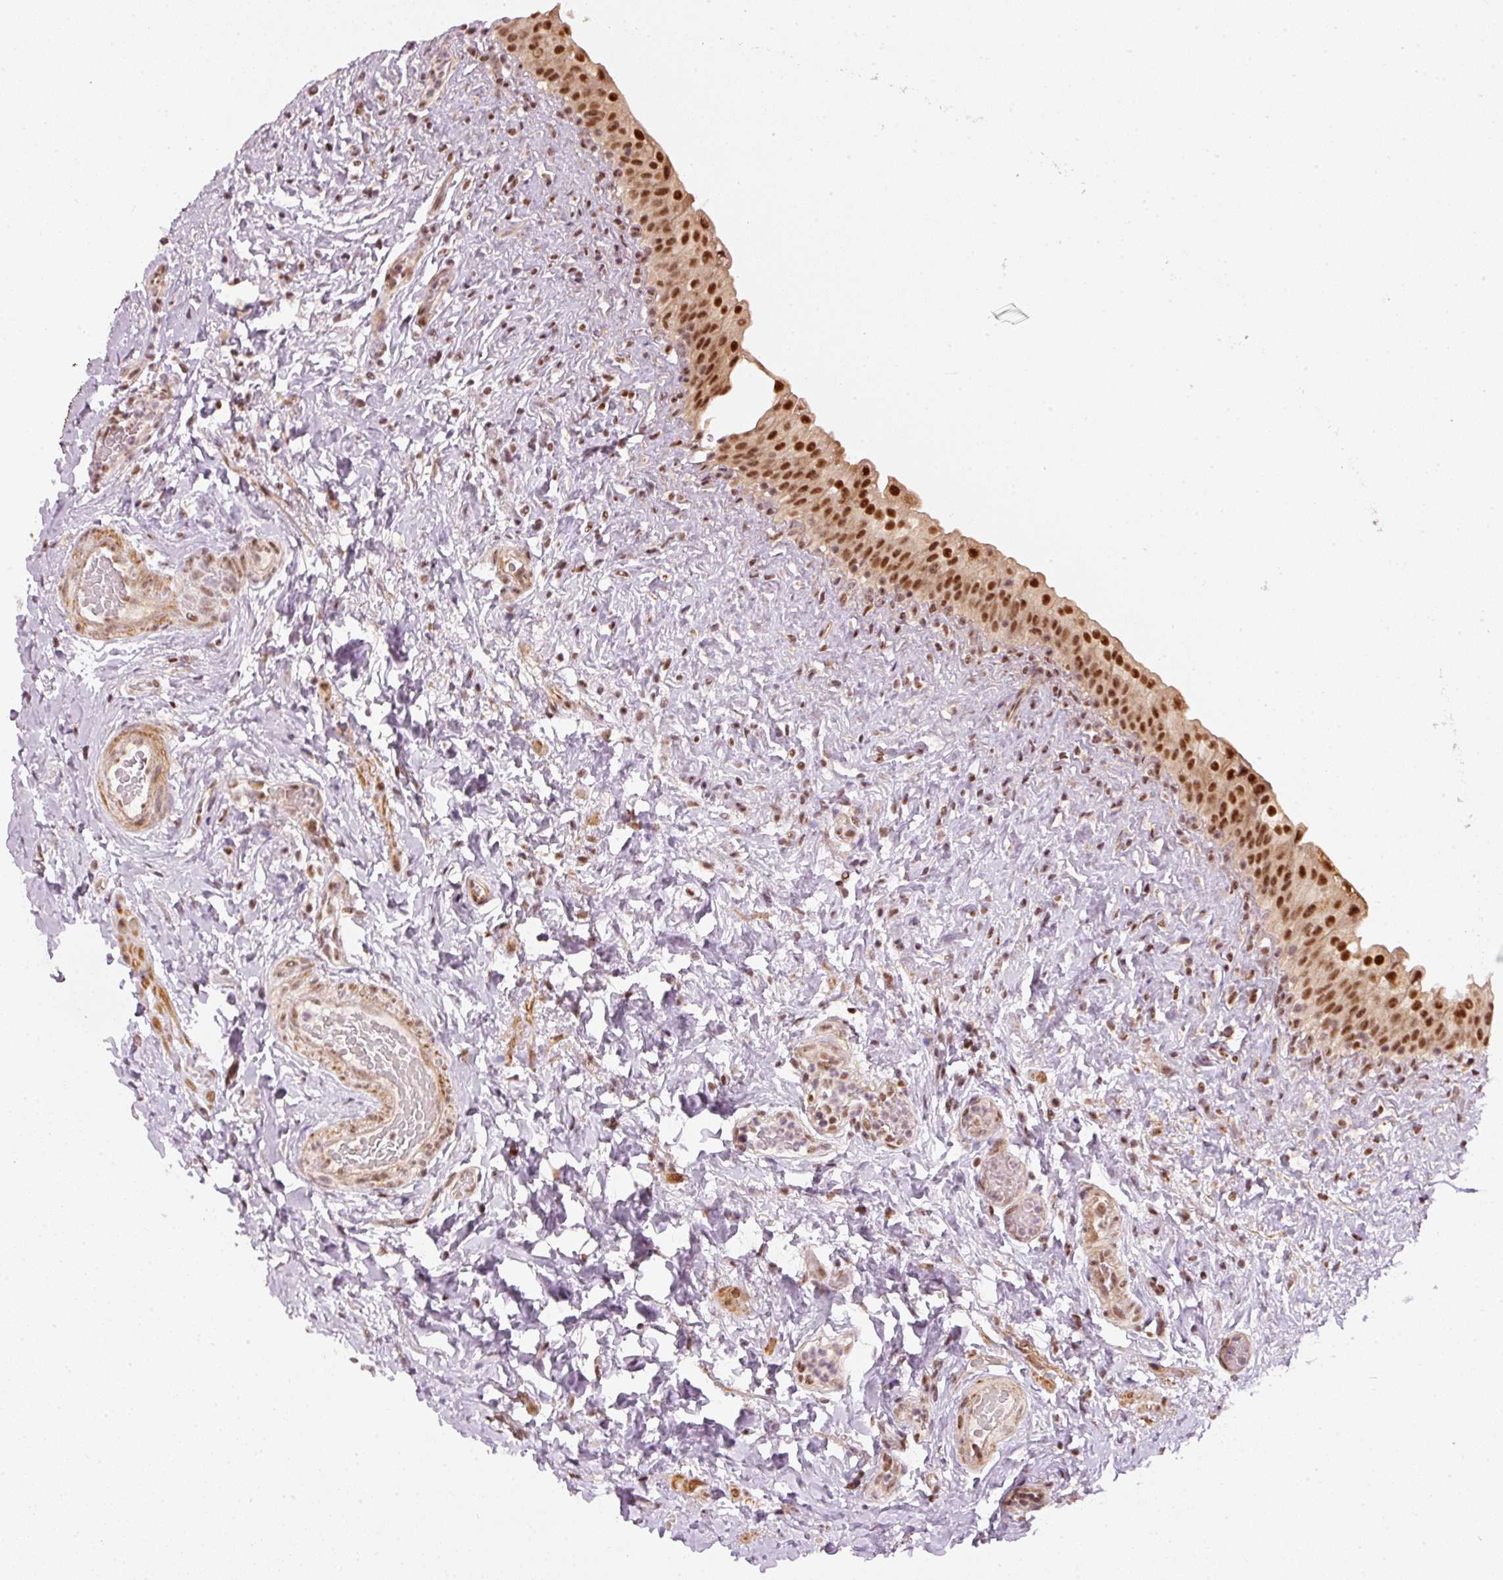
{"staining": {"intensity": "strong", "quantity": ">75%", "location": "nuclear"}, "tissue": "urinary bladder", "cell_type": "Urothelial cells", "image_type": "normal", "snomed": [{"axis": "morphology", "description": "Normal tissue, NOS"}, {"axis": "topography", "description": "Urinary bladder"}], "caption": "Protein expression analysis of benign urinary bladder exhibits strong nuclear positivity in about >75% of urothelial cells.", "gene": "THOC6", "patient": {"sex": "female", "age": 27}}